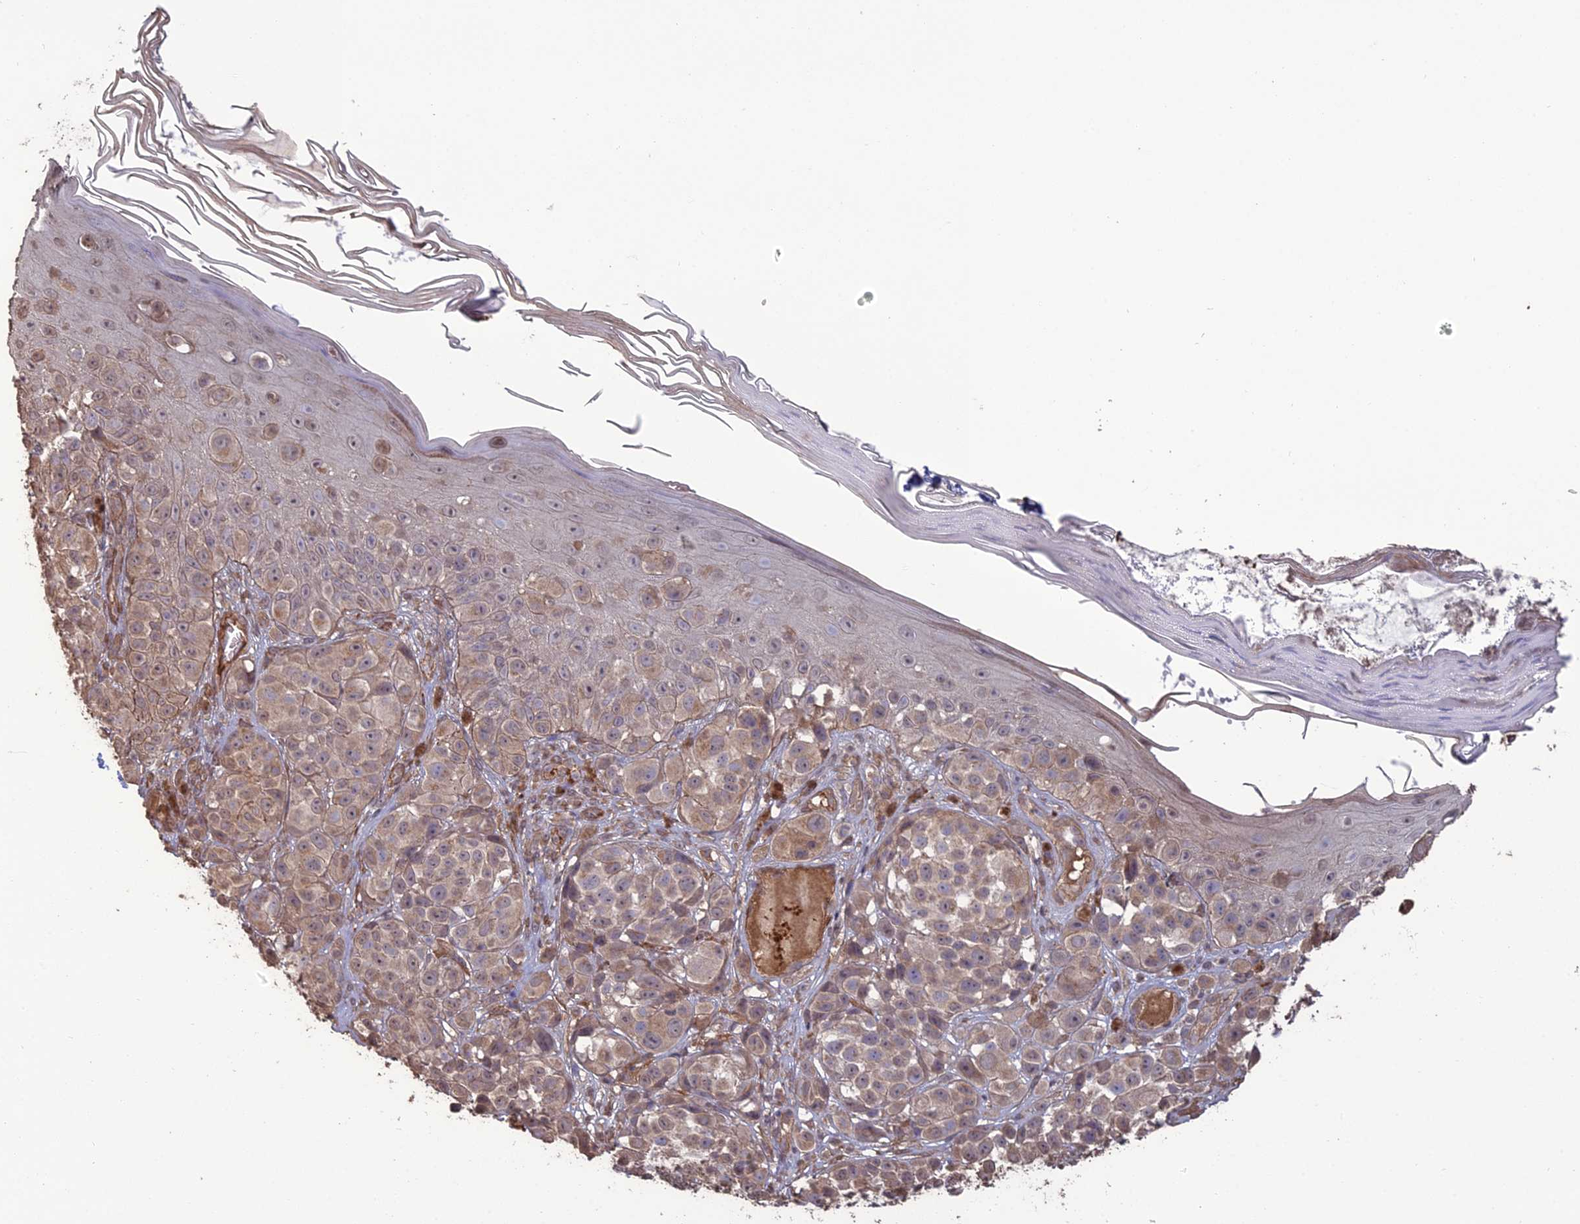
{"staining": {"intensity": "weak", "quantity": "25%-75%", "location": "cytoplasmic/membranous"}, "tissue": "melanoma", "cell_type": "Tumor cells", "image_type": "cancer", "snomed": [{"axis": "morphology", "description": "Malignant melanoma, NOS"}, {"axis": "topography", "description": "Skin"}], "caption": "Tumor cells demonstrate low levels of weak cytoplasmic/membranous staining in approximately 25%-75% of cells in melanoma. (Brightfield microscopy of DAB IHC at high magnification).", "gene": "ATP6V0A2", "patient": {"sex": "male", "age": 38}}